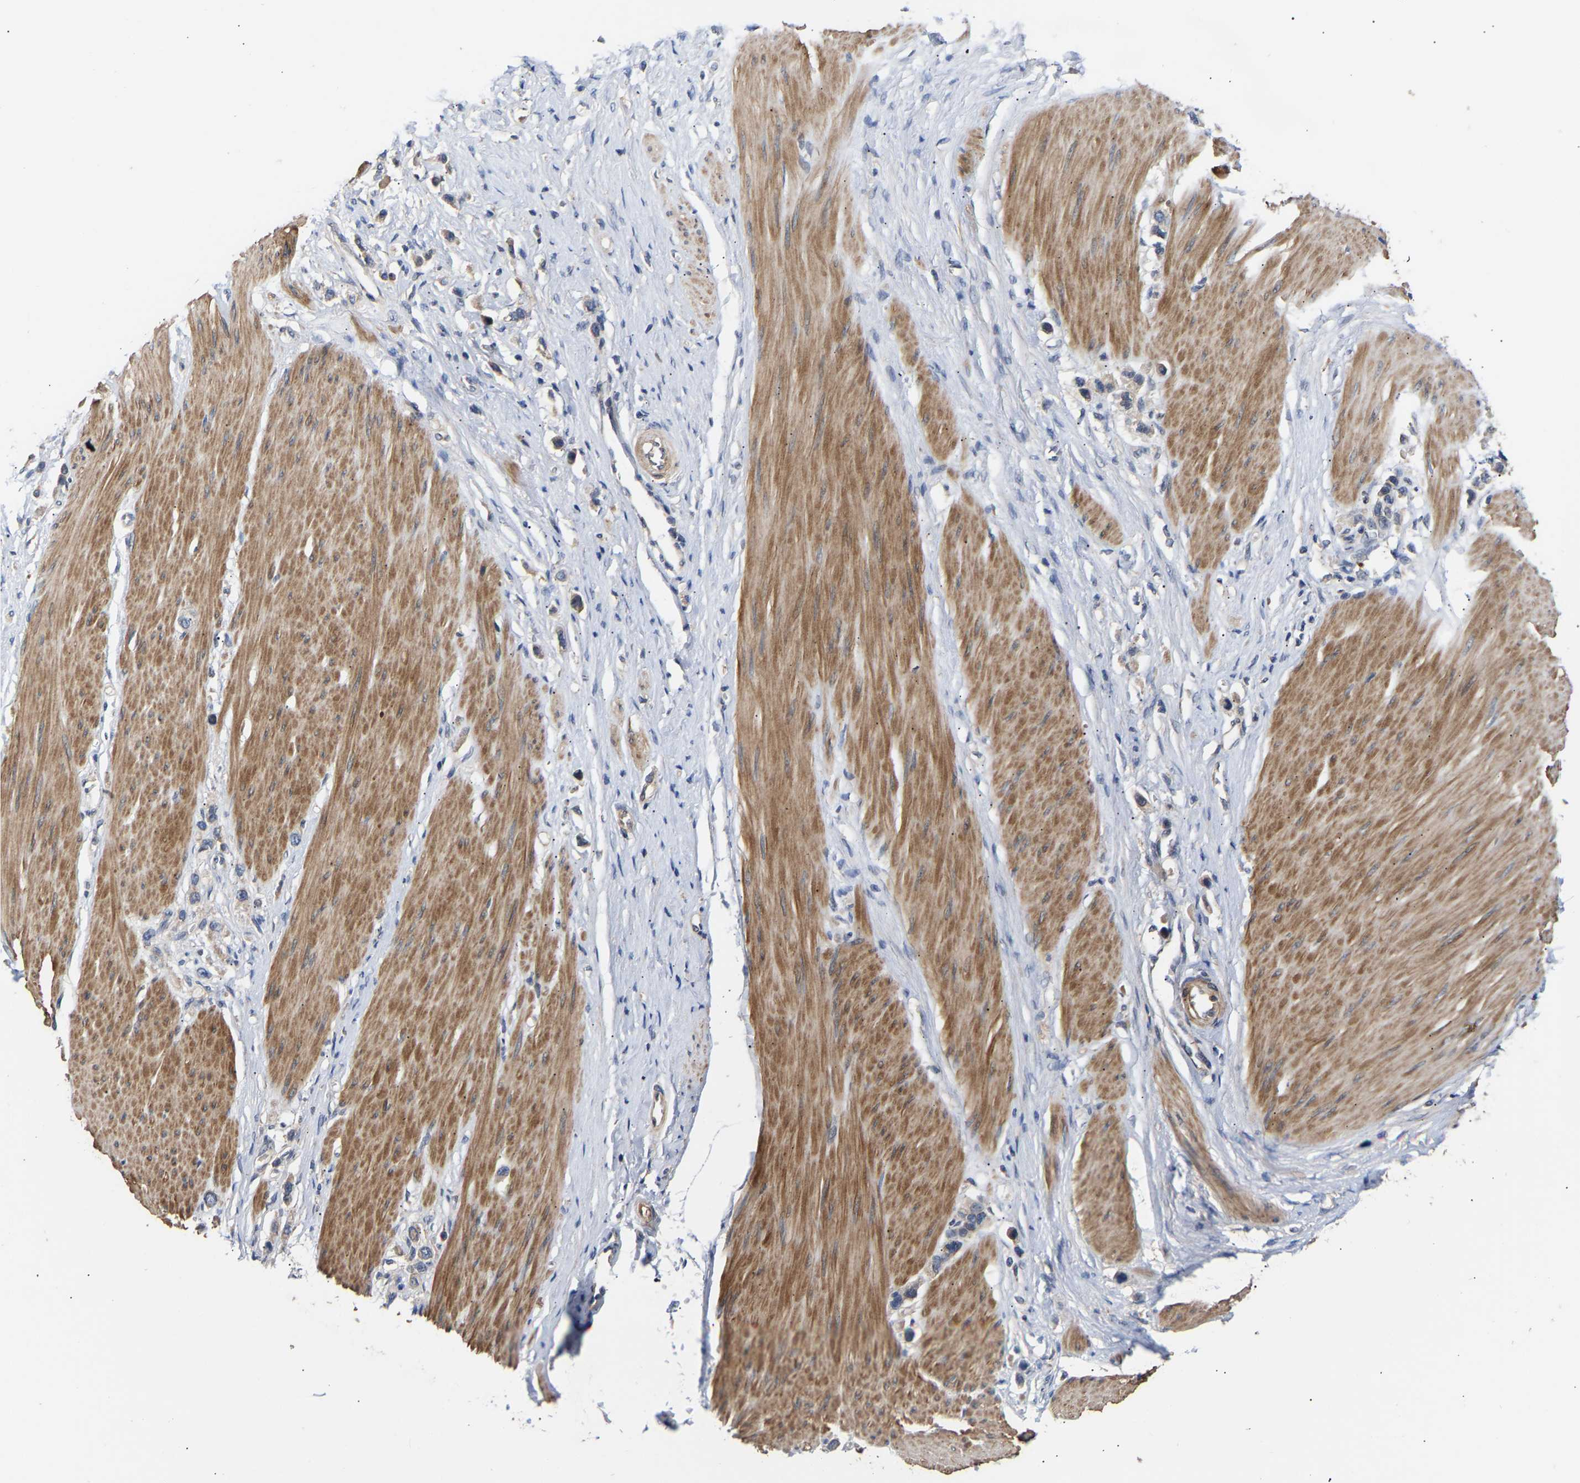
{"staining": {"intensity": "weak", "quantity": "25%-75%", "location": "cytoplasmic/membranous"}, "tissue": "stomach cancer", "cell_type": "Tumor cells", "image_type": "cancer", "snomed": [{"axis": "morphology", "description": "Adenocarcinoma, NOS"}, {"axis": "topography", "description": "Stomach"}], "caption": "Weak cytoplasmic/membranous staining is present in approximately 25%-75% of tumor cells in adenocarcinoma (stomach). The staining is performed using DAB (3,3'-diaminobenzidine) brown chromogen to label protein expression. The nuclei are counter-stained blue using hematoxylin.", "gene": "KASH5", "patient": {"sex": "female", "age": 65}}